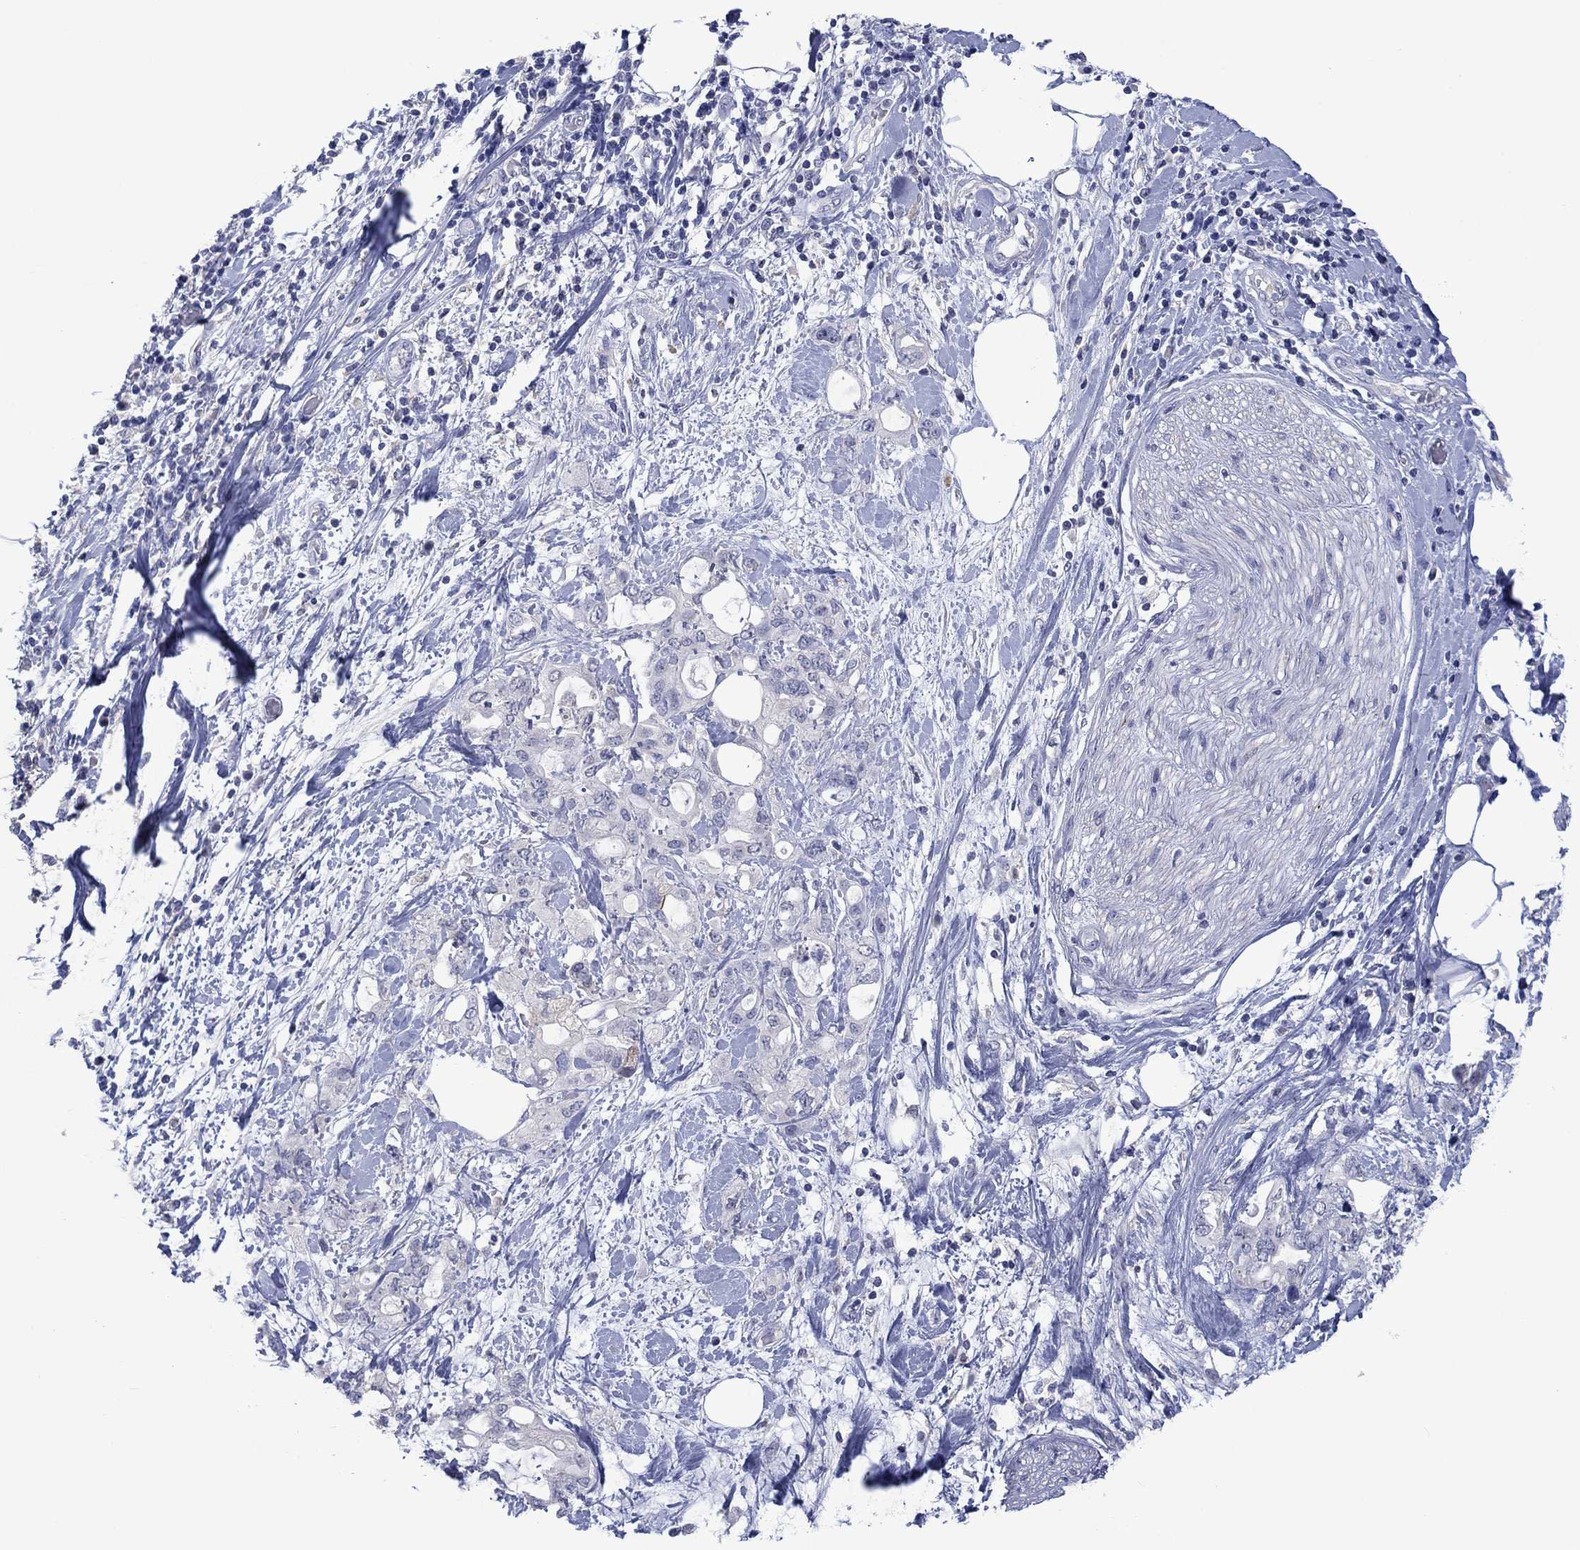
{"staining": {"intensity": "strong", "quantity": "<25%", "location": "cytoplasmic/membranous"}, "tissue": "pancreatic cancer", "cell_type": "Tumor cells", "image_type": "cancer", "snomed": [{"axis": "morphology", "description": "Adenocarcinoma, NOS"}, {"axis": "topography", "description": "Pancreas"}], "caption": "Tumor cells reveal medium levels of strong cytoplasmic/membranous staining in approximately <25% of cells in human pancreatic adenocarcinoma.", "gene": "FER1L6", "patient": {"sex": "female", "age": 56}}